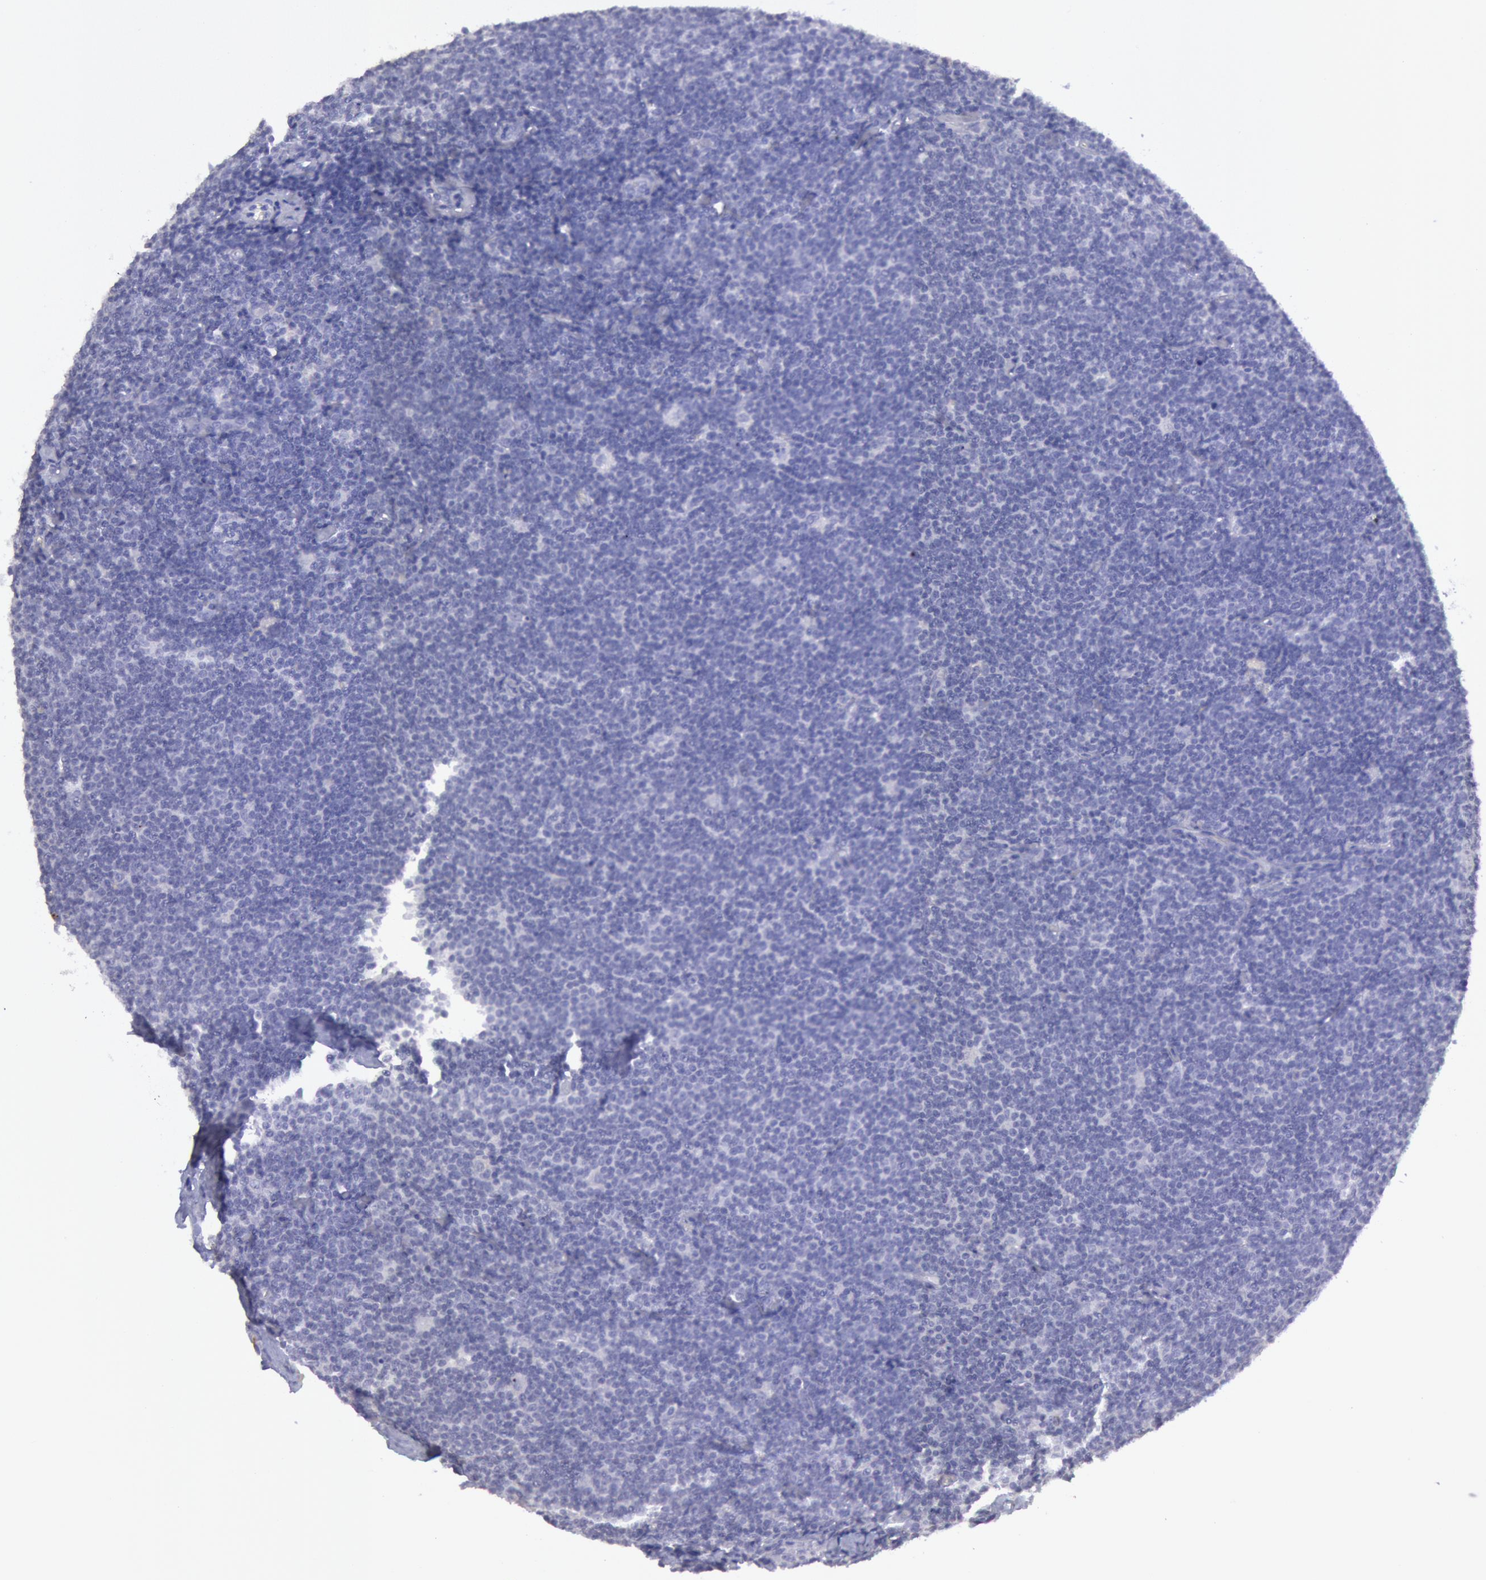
{"staining": {"intensity": "negative", "quantity": "none", "location": "none"}, "tissue": "lymphoma", "cell_type": "Tumor cells", "image_type": "cancer", "snomed": [{"axis": "morphology", "description": "Malignant lymphoma, non-Hodgkin's type, Low grade"}, {"axis": "topography", "description": "Lymph node"}], "caption": "This is an immunohistochemistry (IHC) image of human malignant lymphoma, non-Hodgkin's type (low-grade). There is no staining in tumor cells.", "gene": "MYH7", "patient": {"sex": "male", "age": 65}}